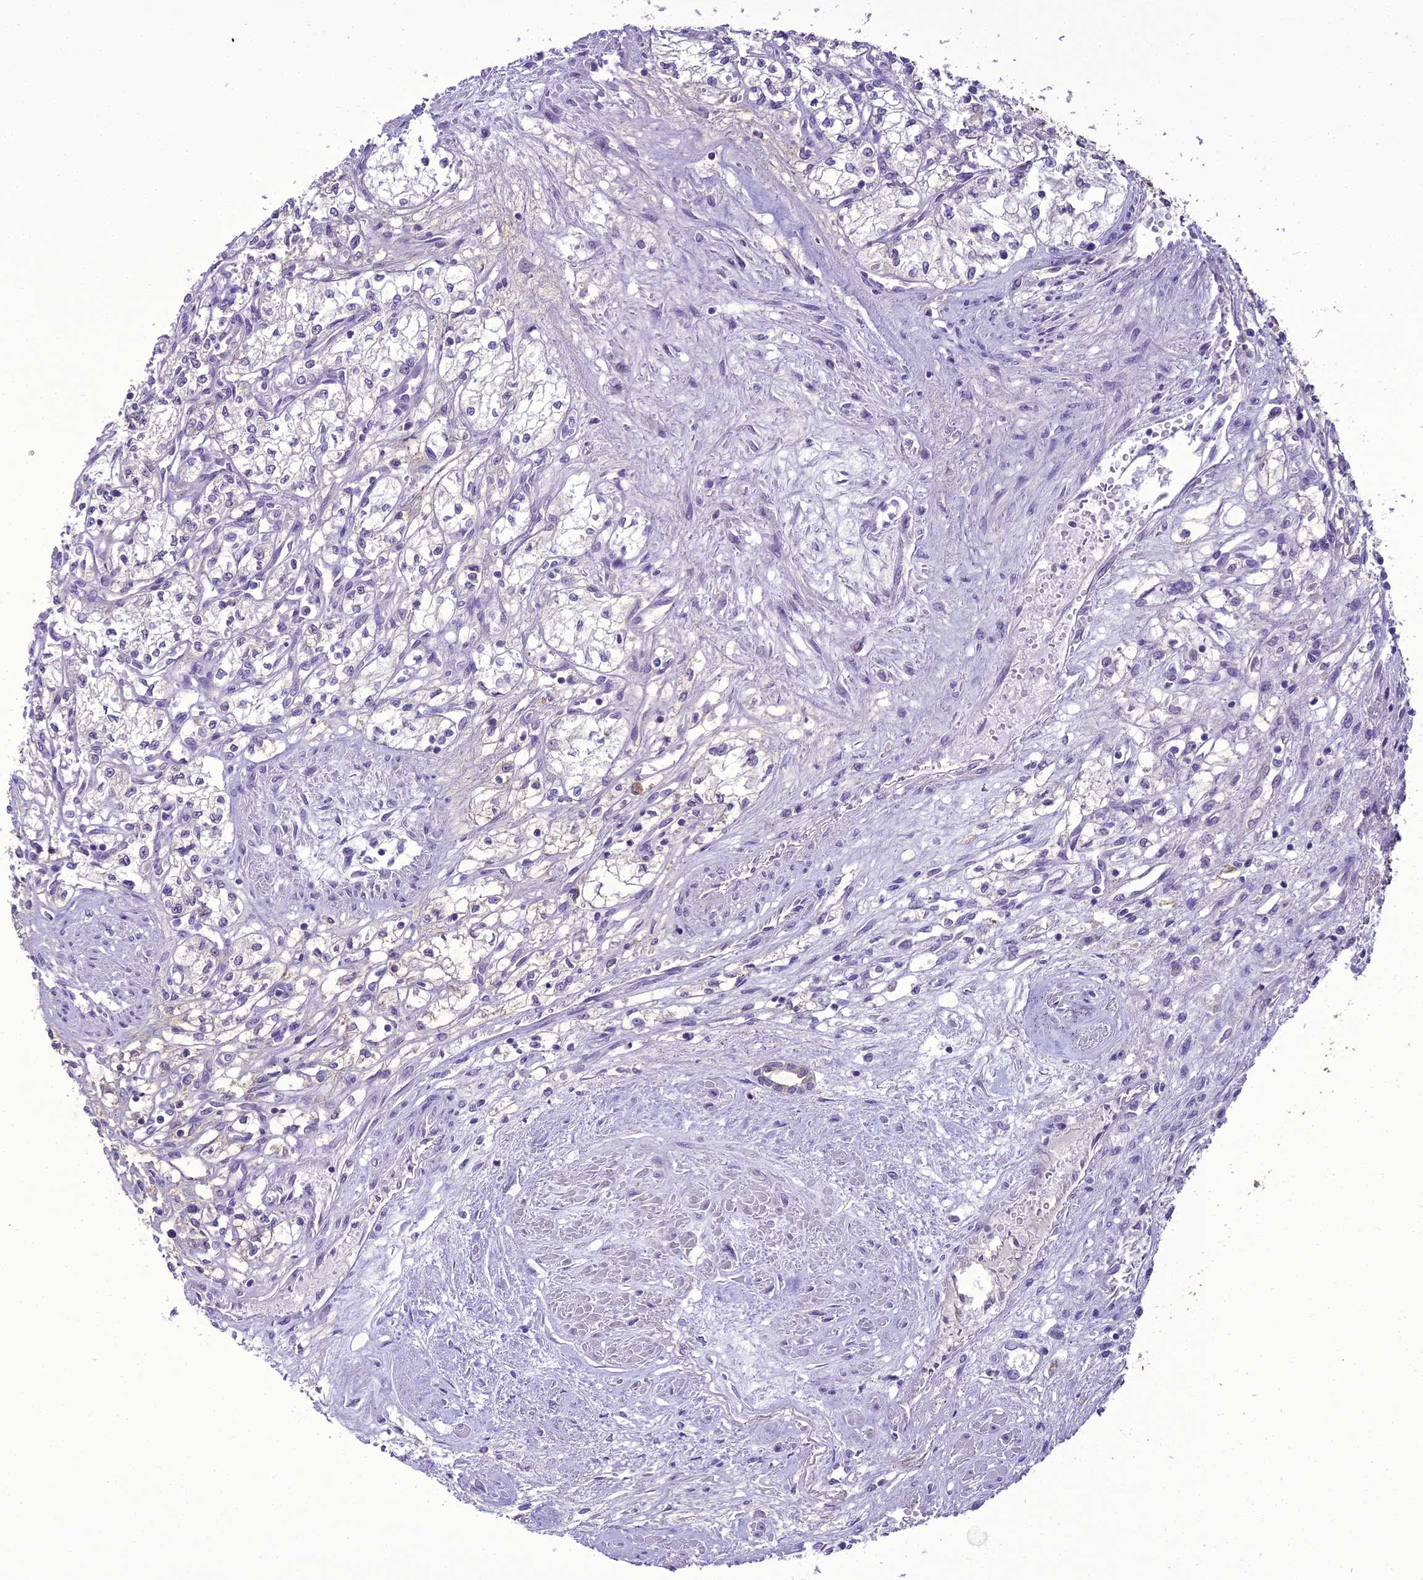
{"staining": {"intensity": "negative", "quantity": "none", "location": "none"}, "tissue": "renal cancer", "cell_type": "Tumor cells", "image_type": "cancer", "snomed": [{"axis": "morphology", "description": "Adenocarcinoma, NOS"}, {"axis": "topography", "description": "Kidney"}], "caption": "Tumor cells are negative for protein expression in human adenocarcinoma (renal).", "gene": "SCRT1", "patient": {"sex": "male", "age": 59}}